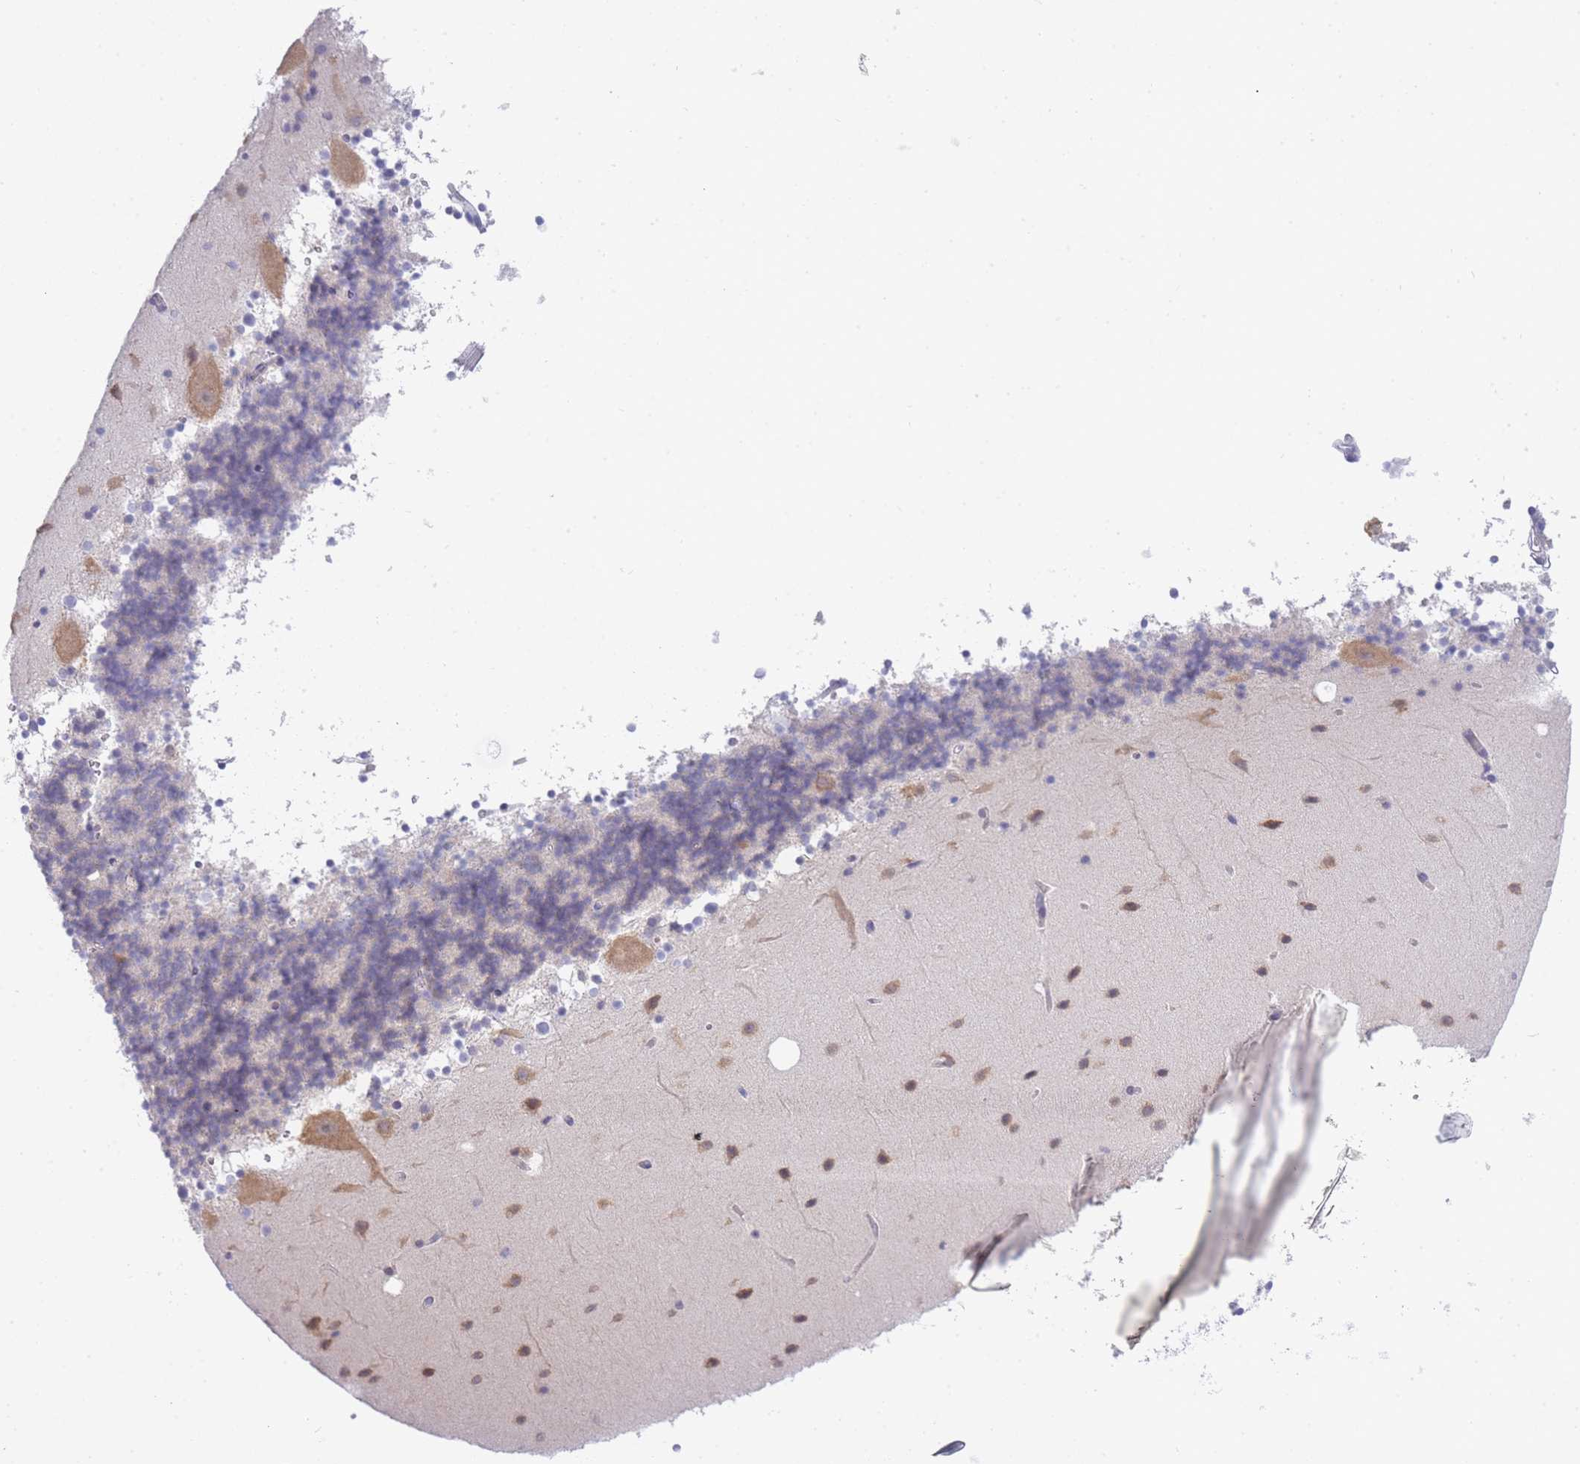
{"staining": {"intensity": "negative", "quantity": "none", "location": "none"}, "tissue": "cerebellum", "cell_type": "Cells in granular layer", "image_type": "normal", "snomed": [{"axis": "morphology", "description": "Normal tissue, NOS"}, {"axis": "topography", "description": "Cerebellum"}], "caption": "Immunohistochemical staining of unremarkable human cerebellum exhibits no significant expression in cells in granular layer. (Immunohistochemistry (ihc), brightfield microscopy, high magnification).", "gene": "ZNF510", "patient": {"sex": "male", "age": 57}}